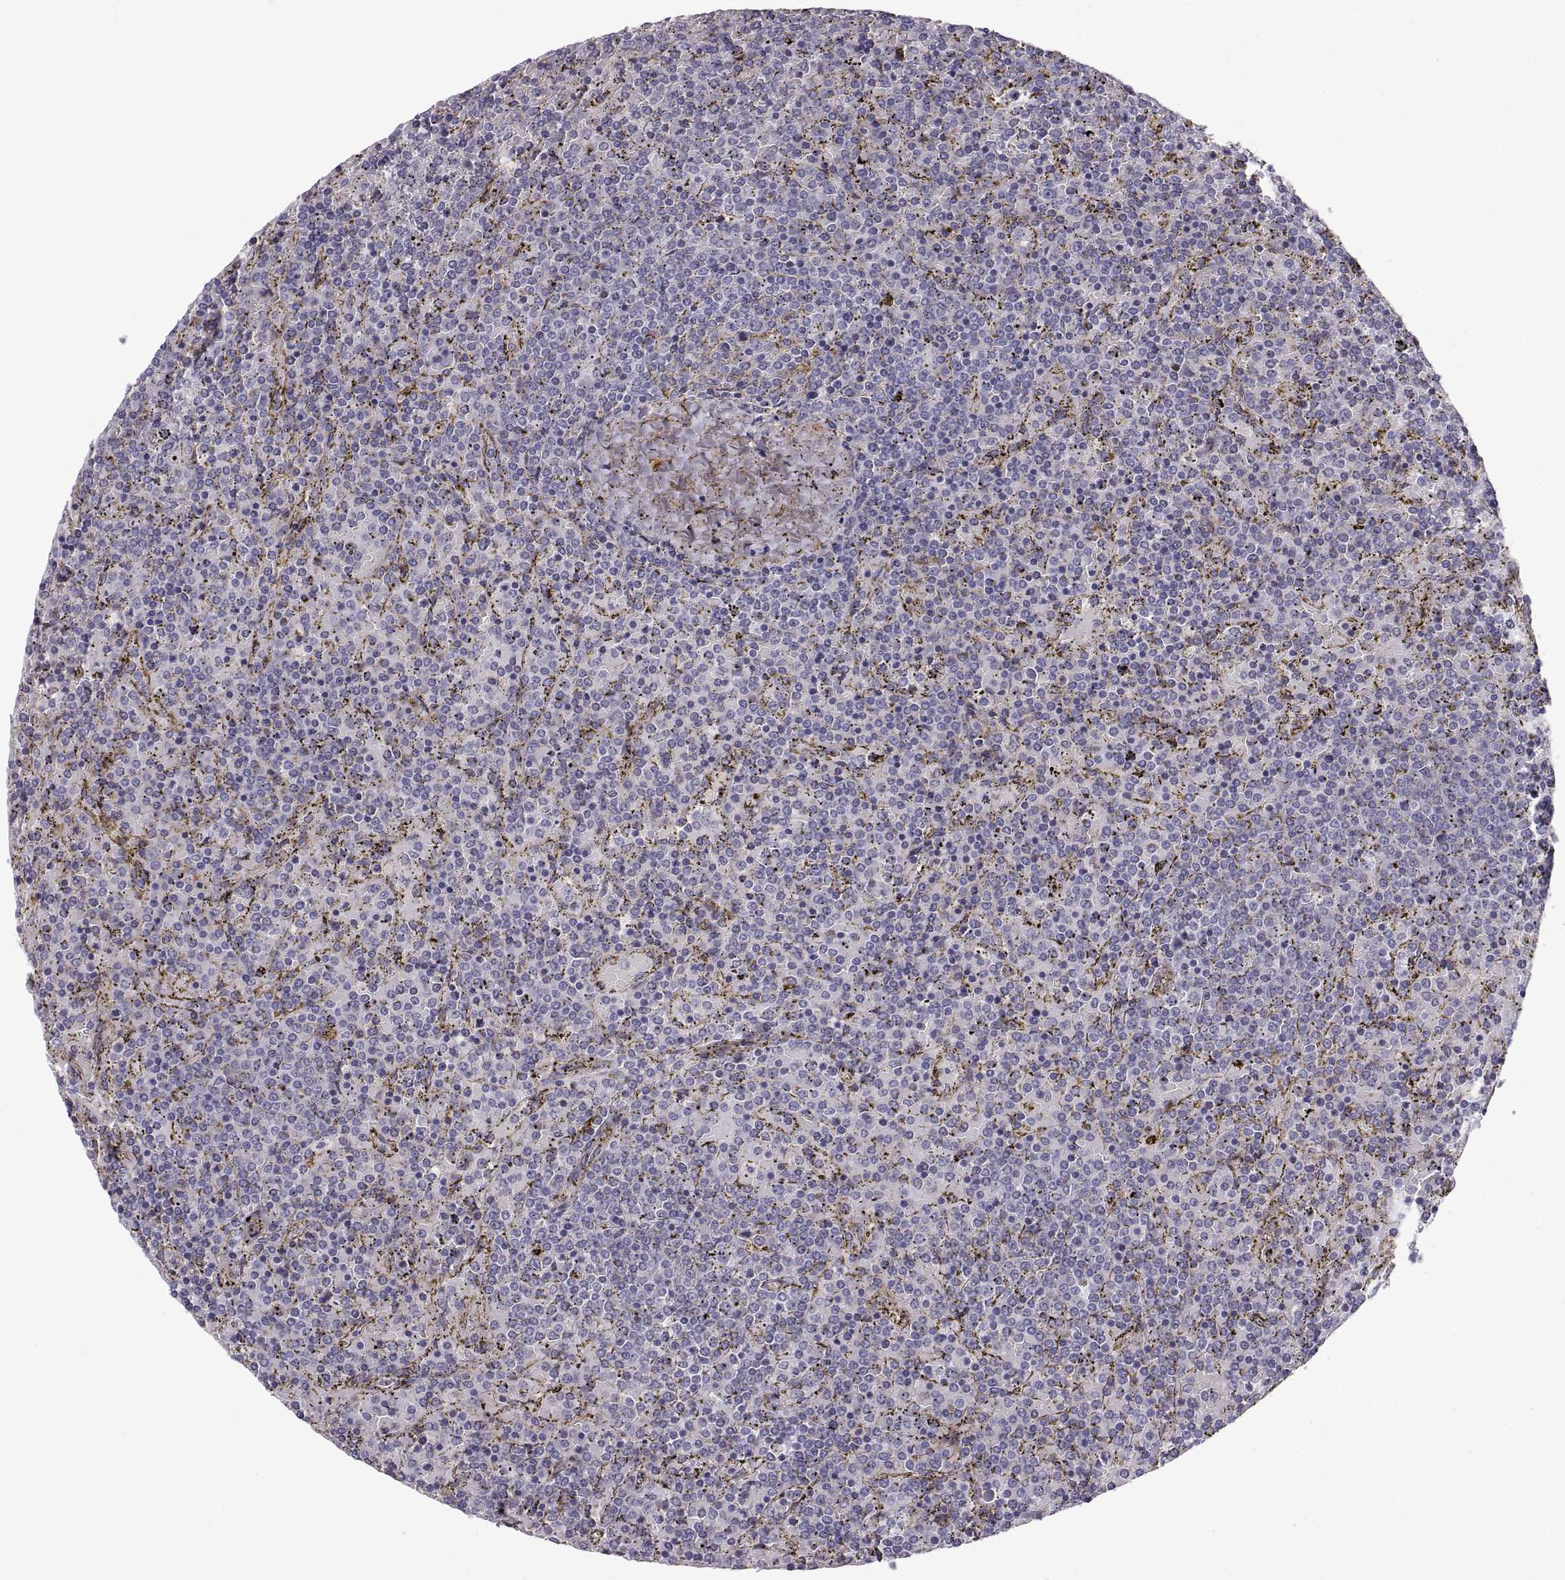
{"staining": {"intensity": "negative", "quantity": "none", "location": "none"}, "tissue": "lymphoma", "cell_type": "Tumor cells", "image_type": "cancer", "snomed": [{"axis": "morphology", "description": "Malignant lymphoma, non-Hodgkin's type, Low grade"}, {"axis": "topography", "description": "Spleen"}], "caption": "Immunohistochemical staining of lymphoma demonstrates no significant staining in tumor cells.", "gene": "PGM5", "patient": {"sex": "female", "age": 77}}